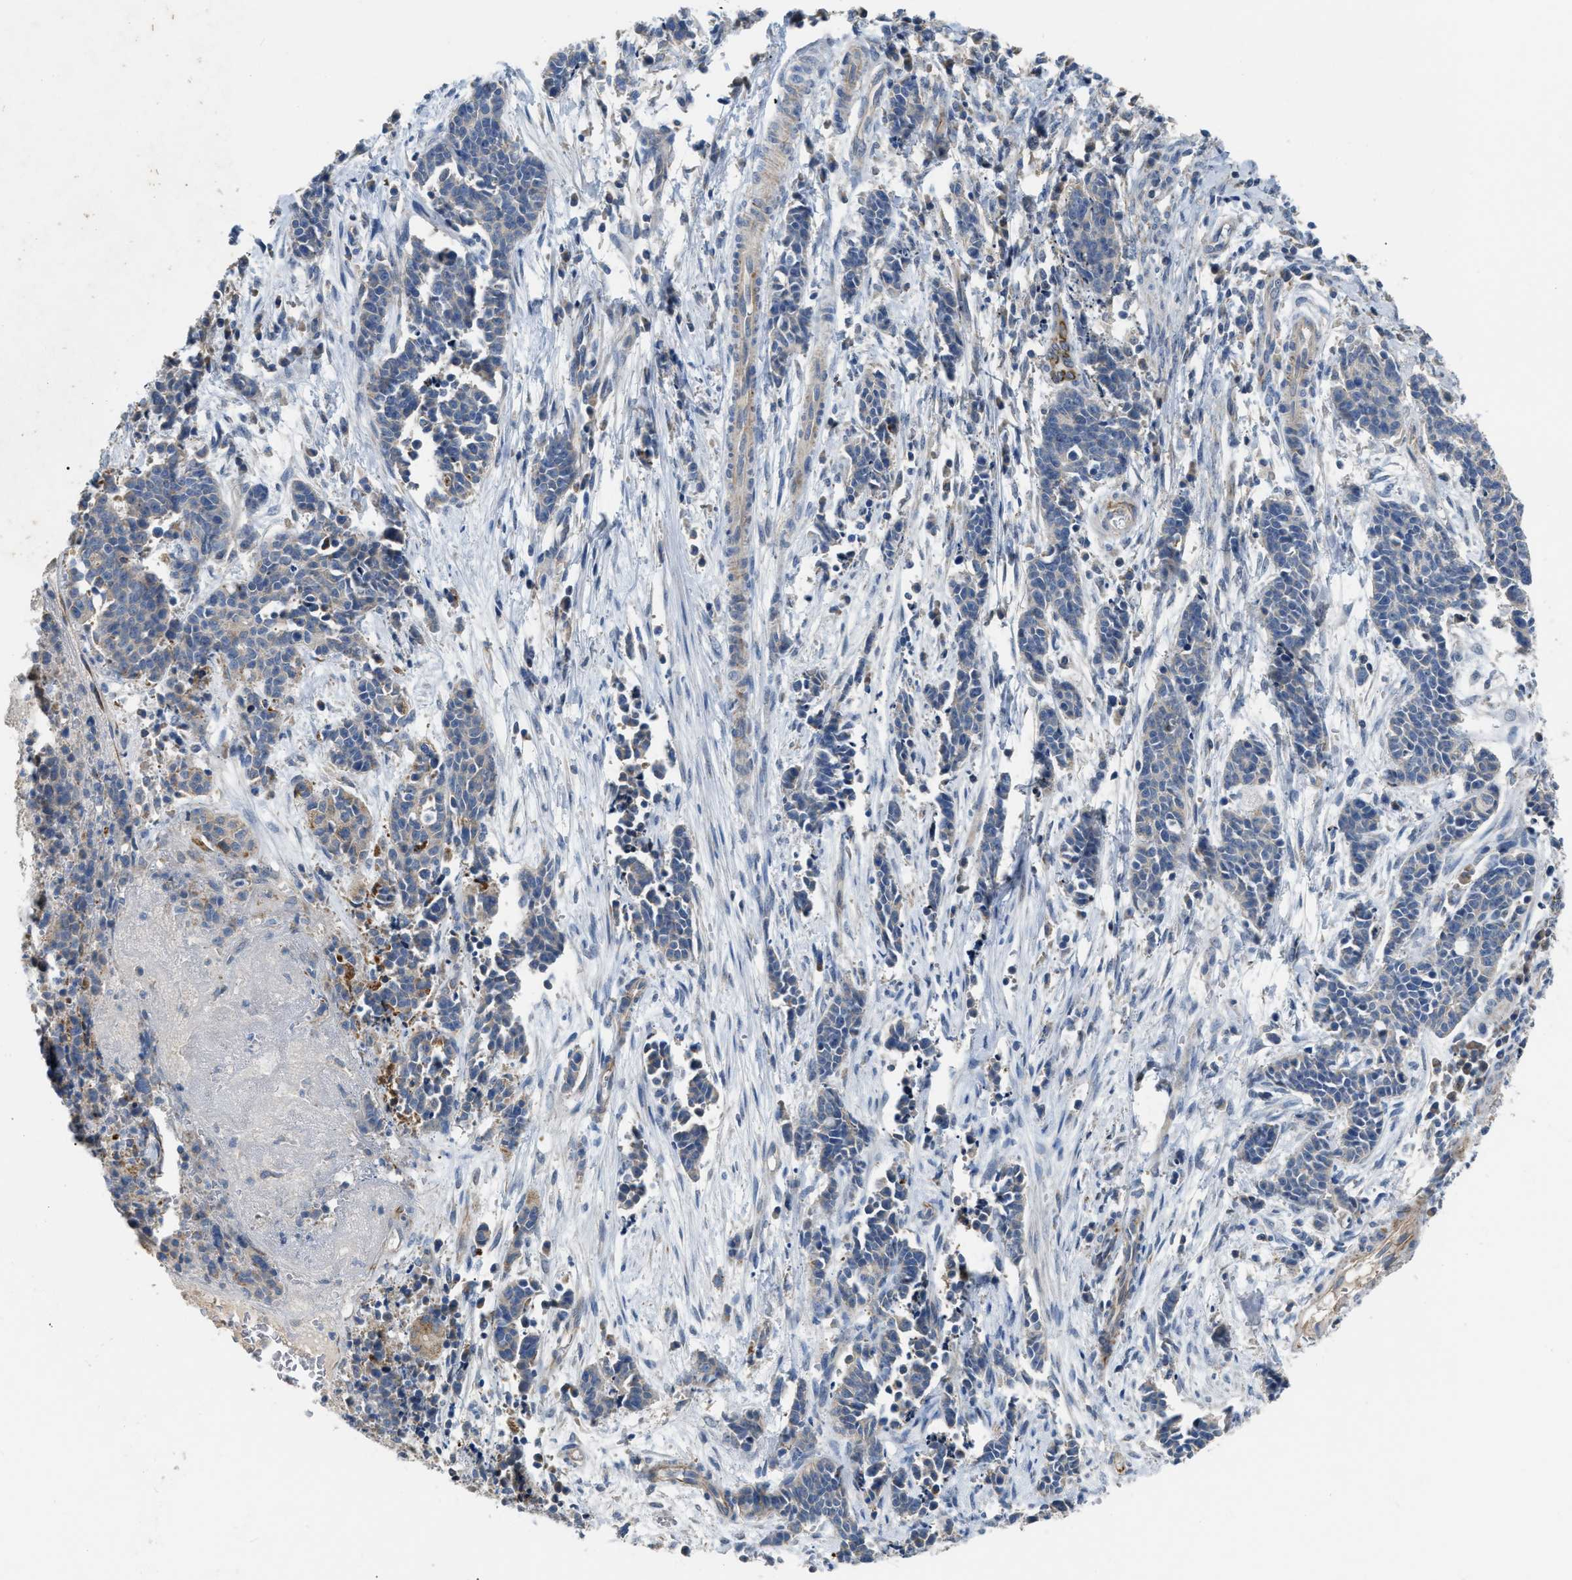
{"staining": {"intensity": "negative", "quantity": "none", "location": "none"}, "tissue": "cervical cancer", "cell_type": "Tumor cells", "image_type": "cancer", "snomed": [{"axis": "morphology", "description": "Squamous cell carcinoma, NOS"}, {"axis": "topography", "description": "Cervix"}], "caption": "An immunohistochemistry histopathology image of cervical cancer is shown. There is no staining in tumor cells of cervical cancer.", "gene": "DHX58", "patient": {"sex": "female", "age": 35}}